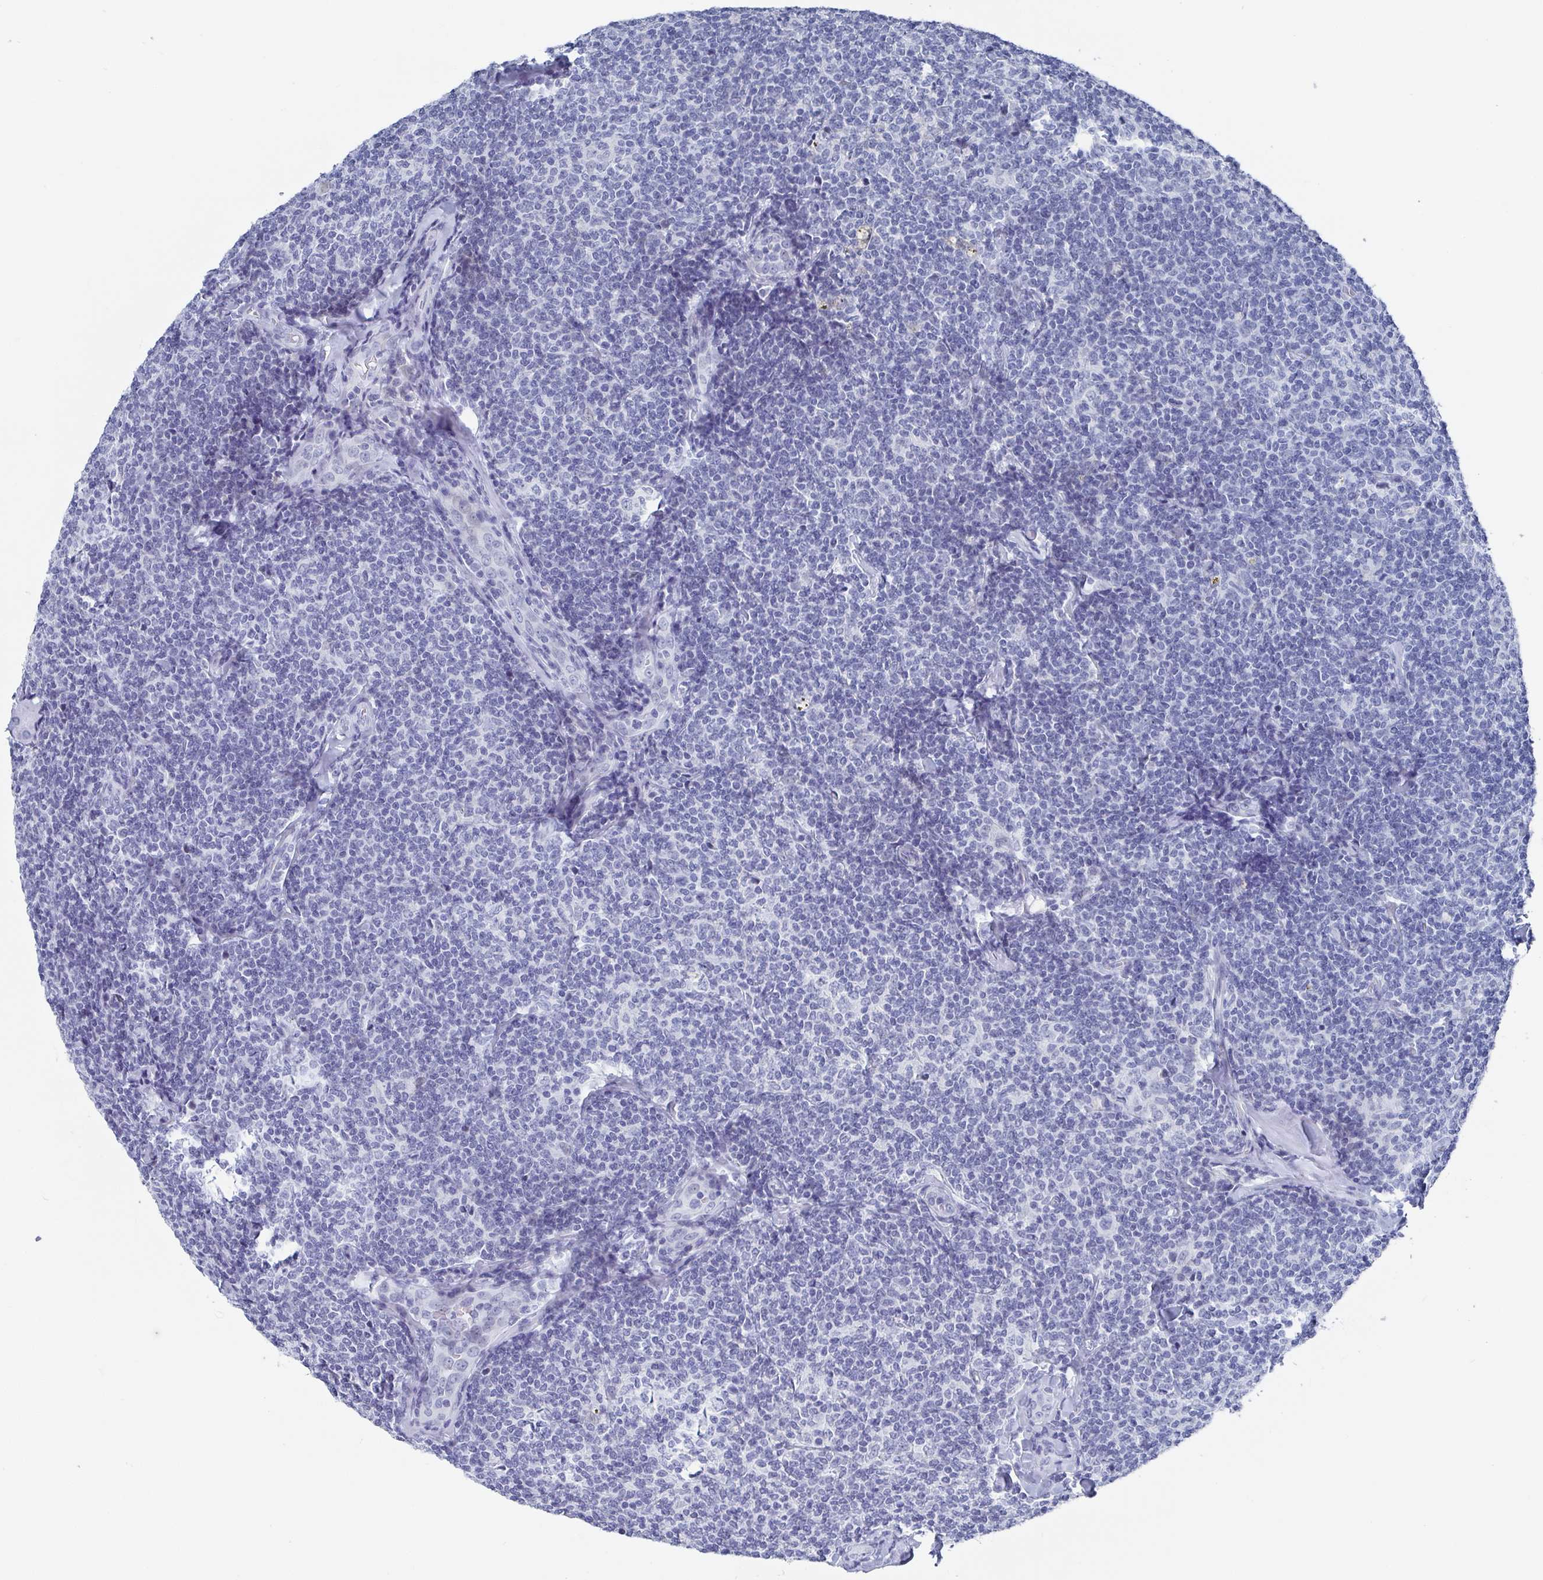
{"staining": {"intensity": "negative", "quantity": "none", "location": "none"}, "tissue": "lymphoma", "cell_type": "Tumor cells", "image_type": "cancer", "snomed": [{"axis": "morphology", "description": "Malignant lymphoma, non-Hodgkin's type, Low grade"}, {"axis": "topography", "description": "Lymph node"}], "caption": "Immunohistochemistry image of neoplastic tissue: human lymphoma stained with DAB displays no significant protein staining in tumor cells. (Stains: DAB IHC with hematoxylin counter stain, Microscopy: brightfield microscopy at high magnification).", "gene": "CAMKV", "patient": {"sex": "female", "age": 56}}